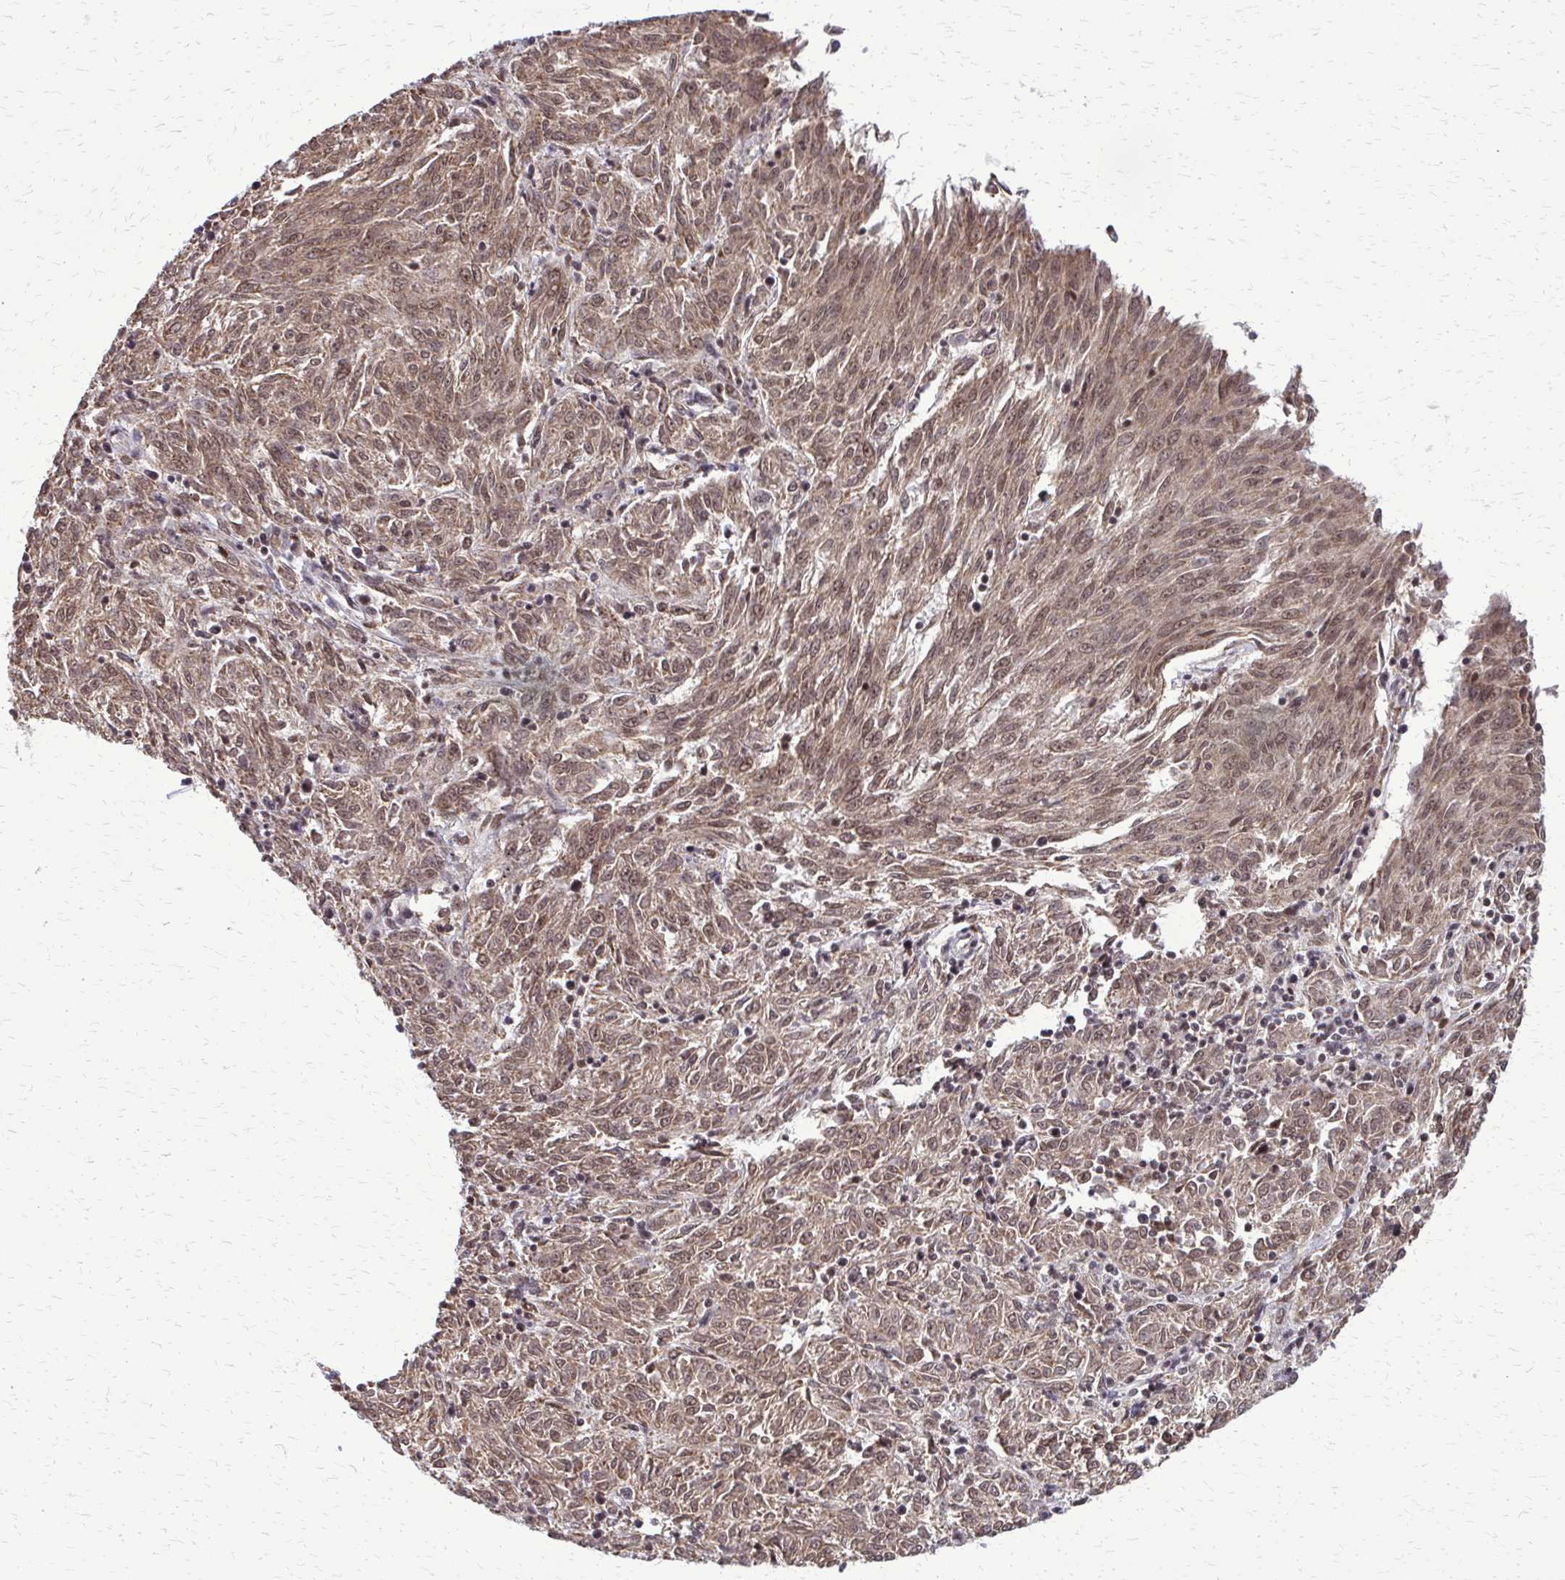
{"staining": {"intensity": "moderate", "quantity": ">75%", "location": "cytoplasmic/membranous,nuclear"}, "tissue": "melanoma", "cell_type": "Tumor cells", "image_type": "cancer", "snomed": [{"axis": "morphology", "description": "Malignant melanoma, NOS"}, {"axis": "topography", "description": "Skin"}], "caption": "Human melanoma stained with a brown dye shows moderate cytoplasmic/membranous and nuclear positive staining in approximately >75% of tumor cells.", "gene": "HDAC3", "patient": {"sex": "female", "age": 72}}